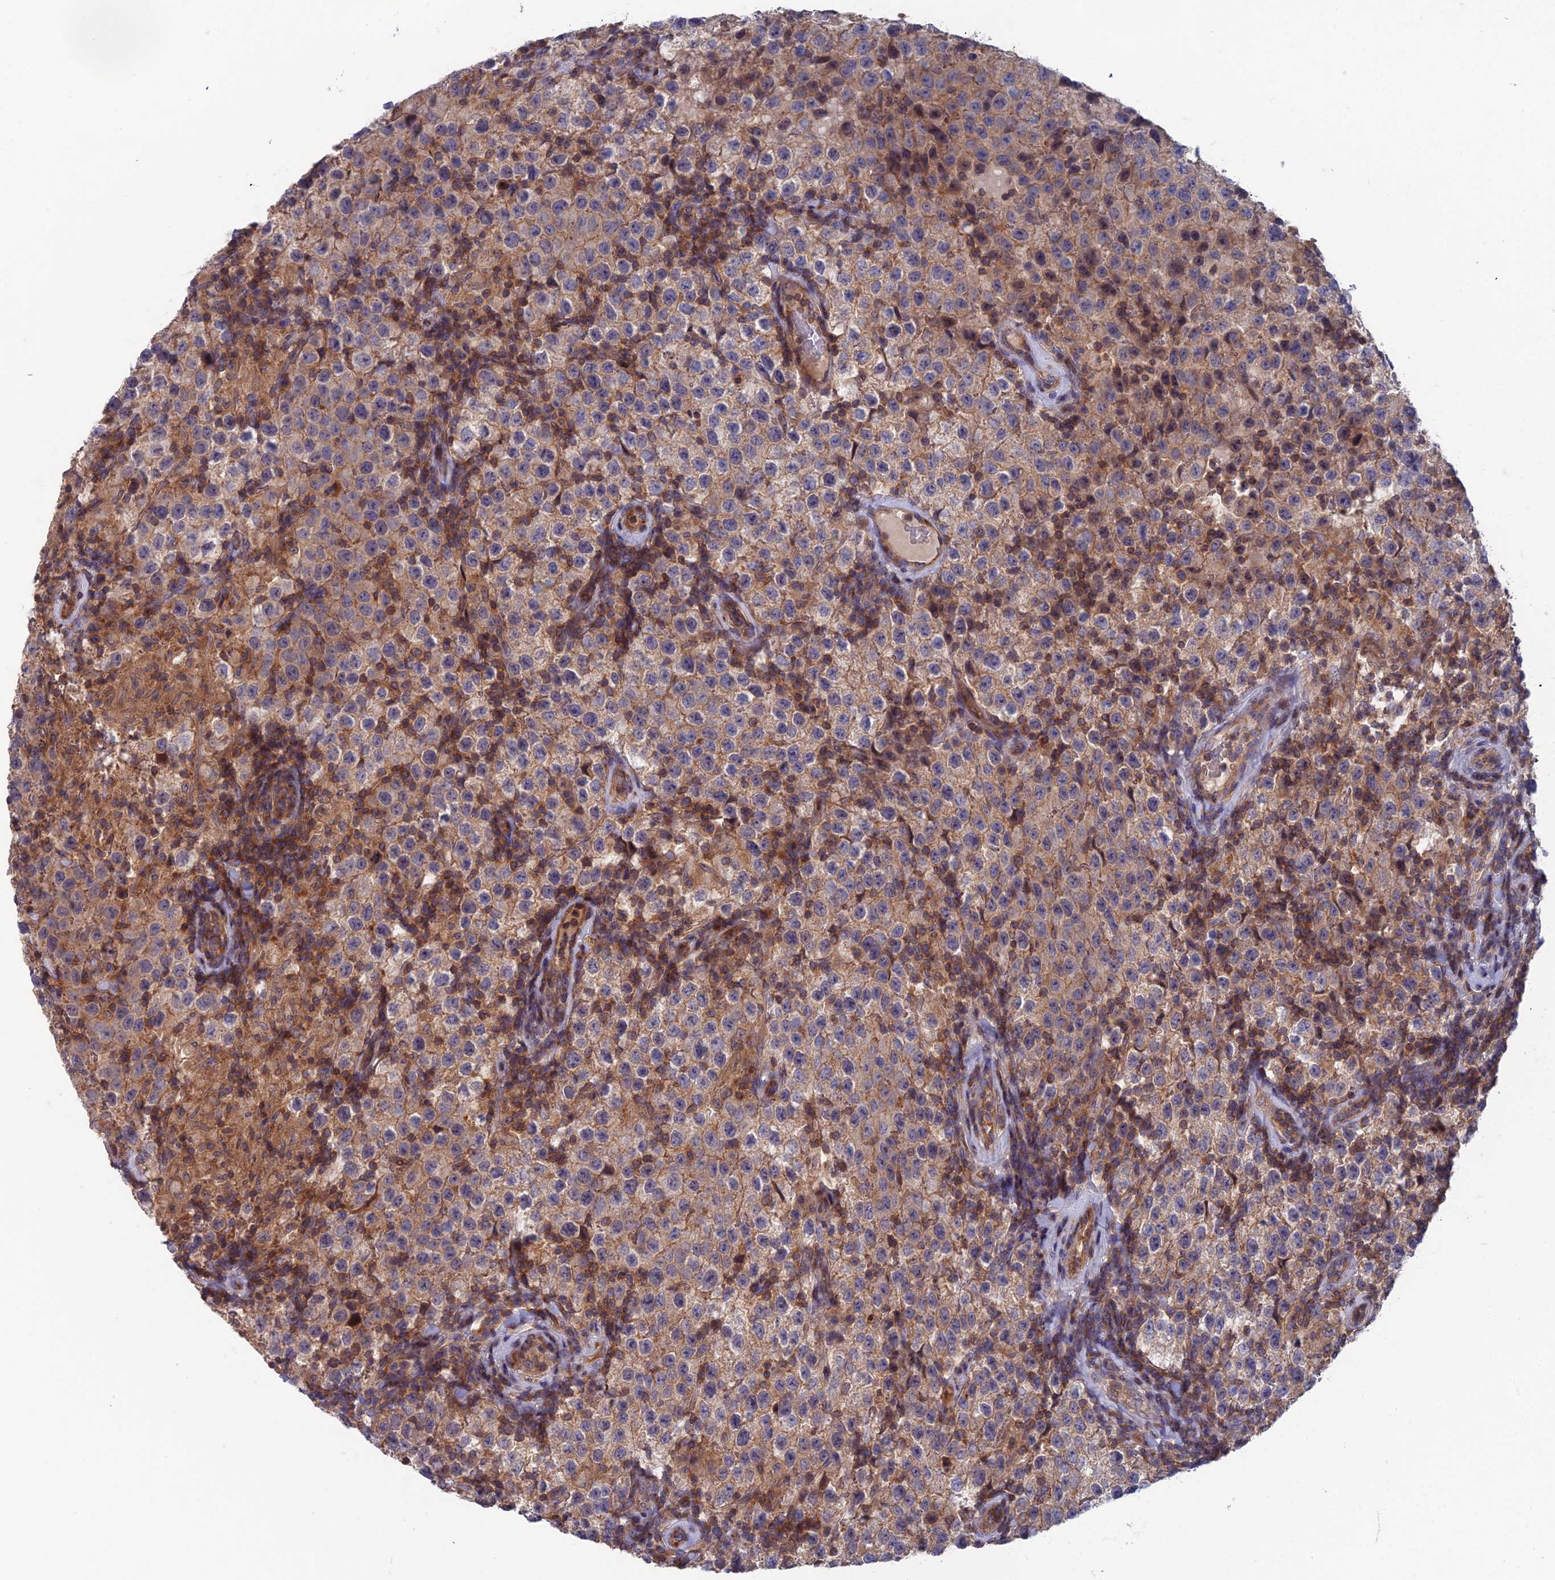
{"staining": {"intensity": "weak", "quantity": "25%-75%", "location": "cytoplasmic/membranous"}, "tissue": "testis cancer", "cell_type": "Tumor cells", "image_type": "cancer", "snomed": [{"axis": "morphology", "description": "Seminoma, NOS"}, {"axis": "morphology", "description": "Carcinoma, Embryonal, NOS"}, {"axis": "topography", "description": "Testis"}], "caption": "The immunohistochemical stain shows weak cytoplasmic/membranous staining in tumor cells of seminoma (testis) tissue.", "gene": "USP37", "patient": {"sex": "male", "age": 41}}